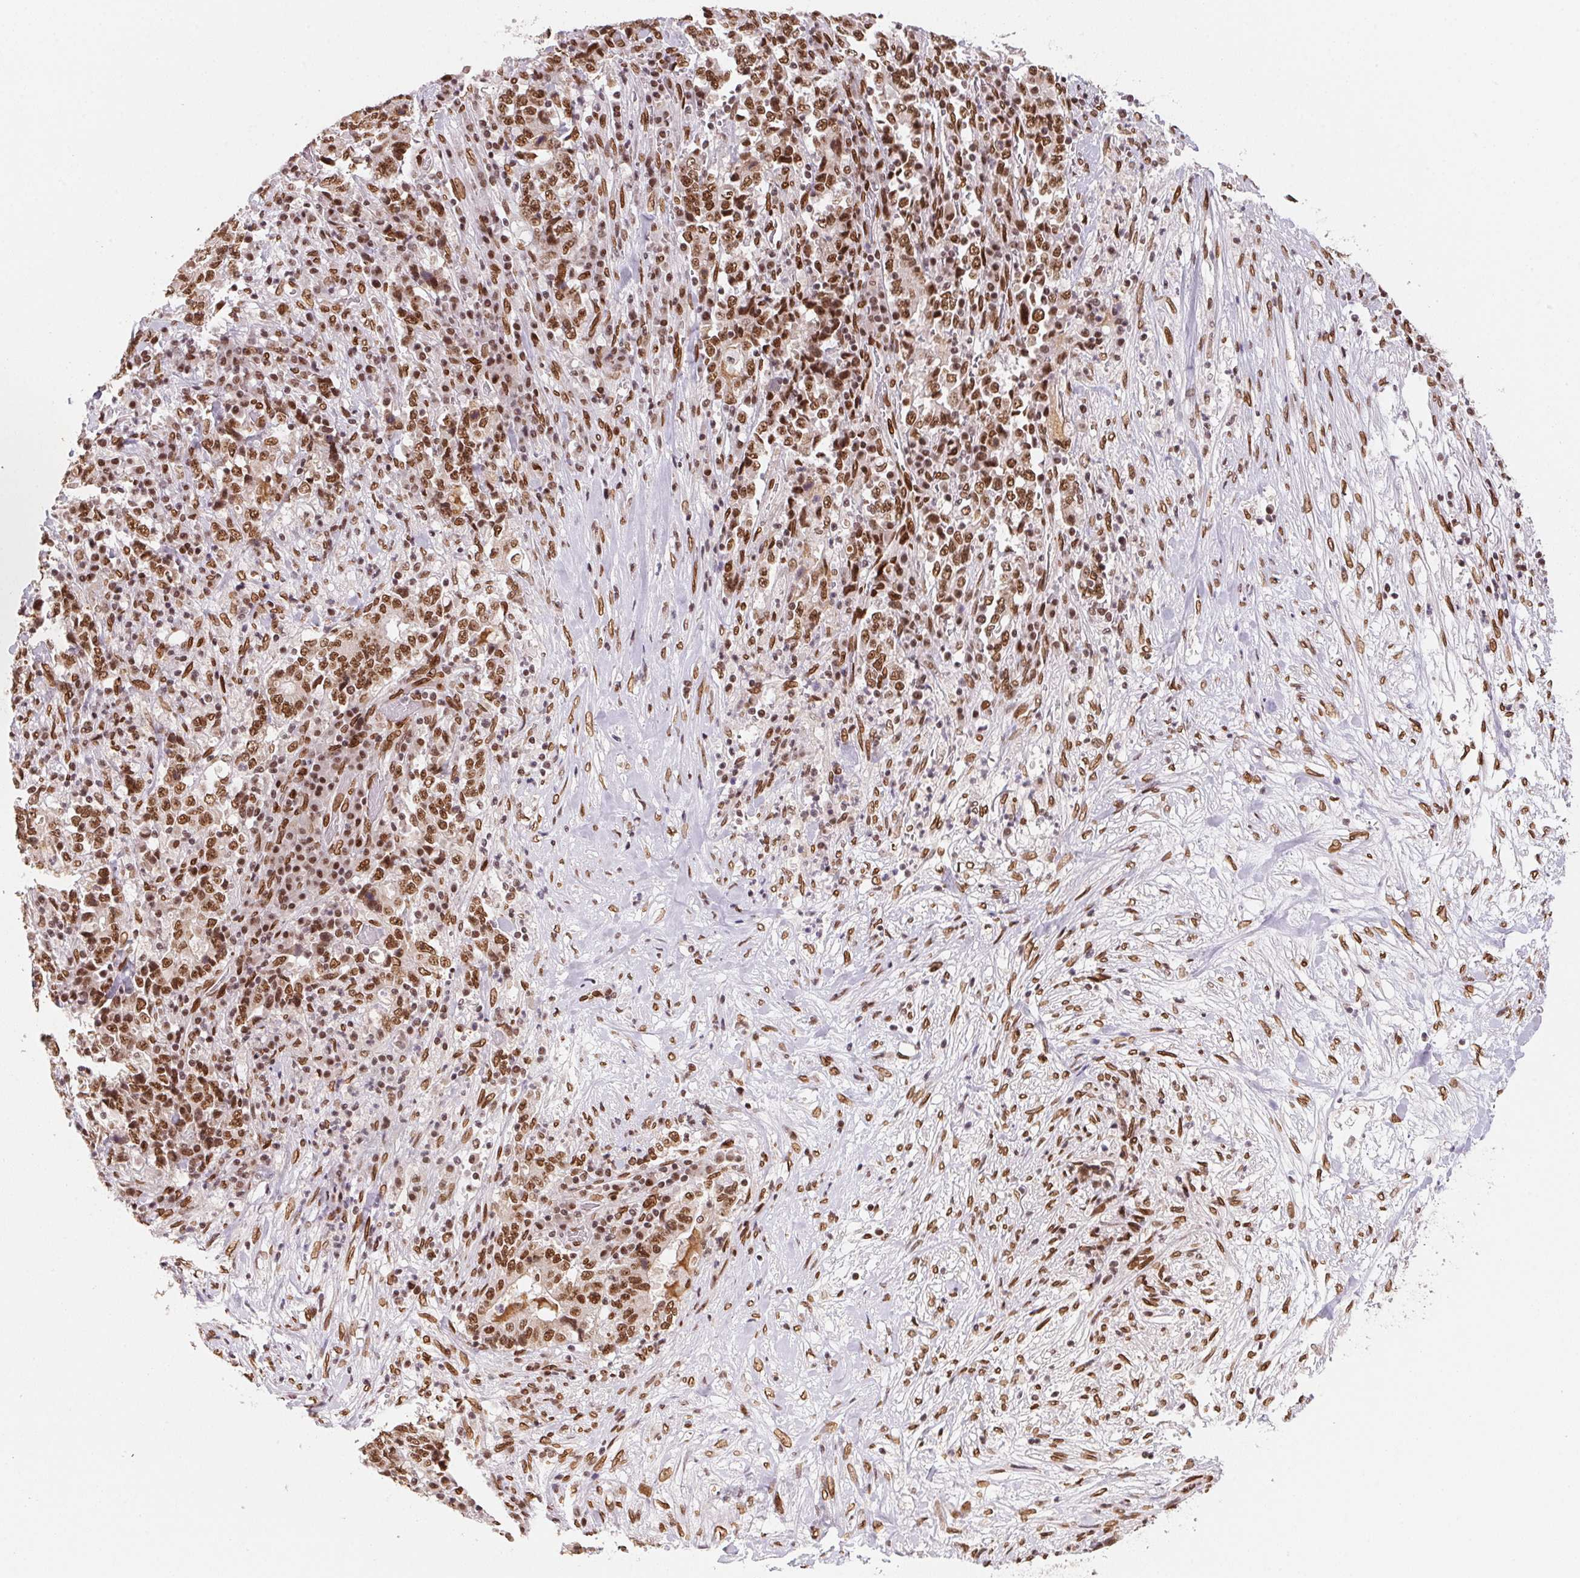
{"staining": {"intensity": "moderate", "quantity": ">75%", "location": "cytoplasmic/membranous,nuclear"}, "tissue": "stomach cancer", "cell_type": "Tumor cells", "image_type": "cancer", "snomed": [{"axis": "morphology", "description": "Normal tissue, NOS"}, {"axis": "morphology", "description": "Adenocarcinoma, NOS"}, {"axis": "topography", "description": "Stomach, upper"}, {"axis": "topography", "description": "Stomach"}], "caption": "Tumor cells demonstrate medium levels of moderate cytoplasmic/membranous and nuclear staining in about >75% of cells in stomach cancer (adenocarcinoma).", "gene": "SAP30BP", "patient": {"sex": "male", "age": 59}}